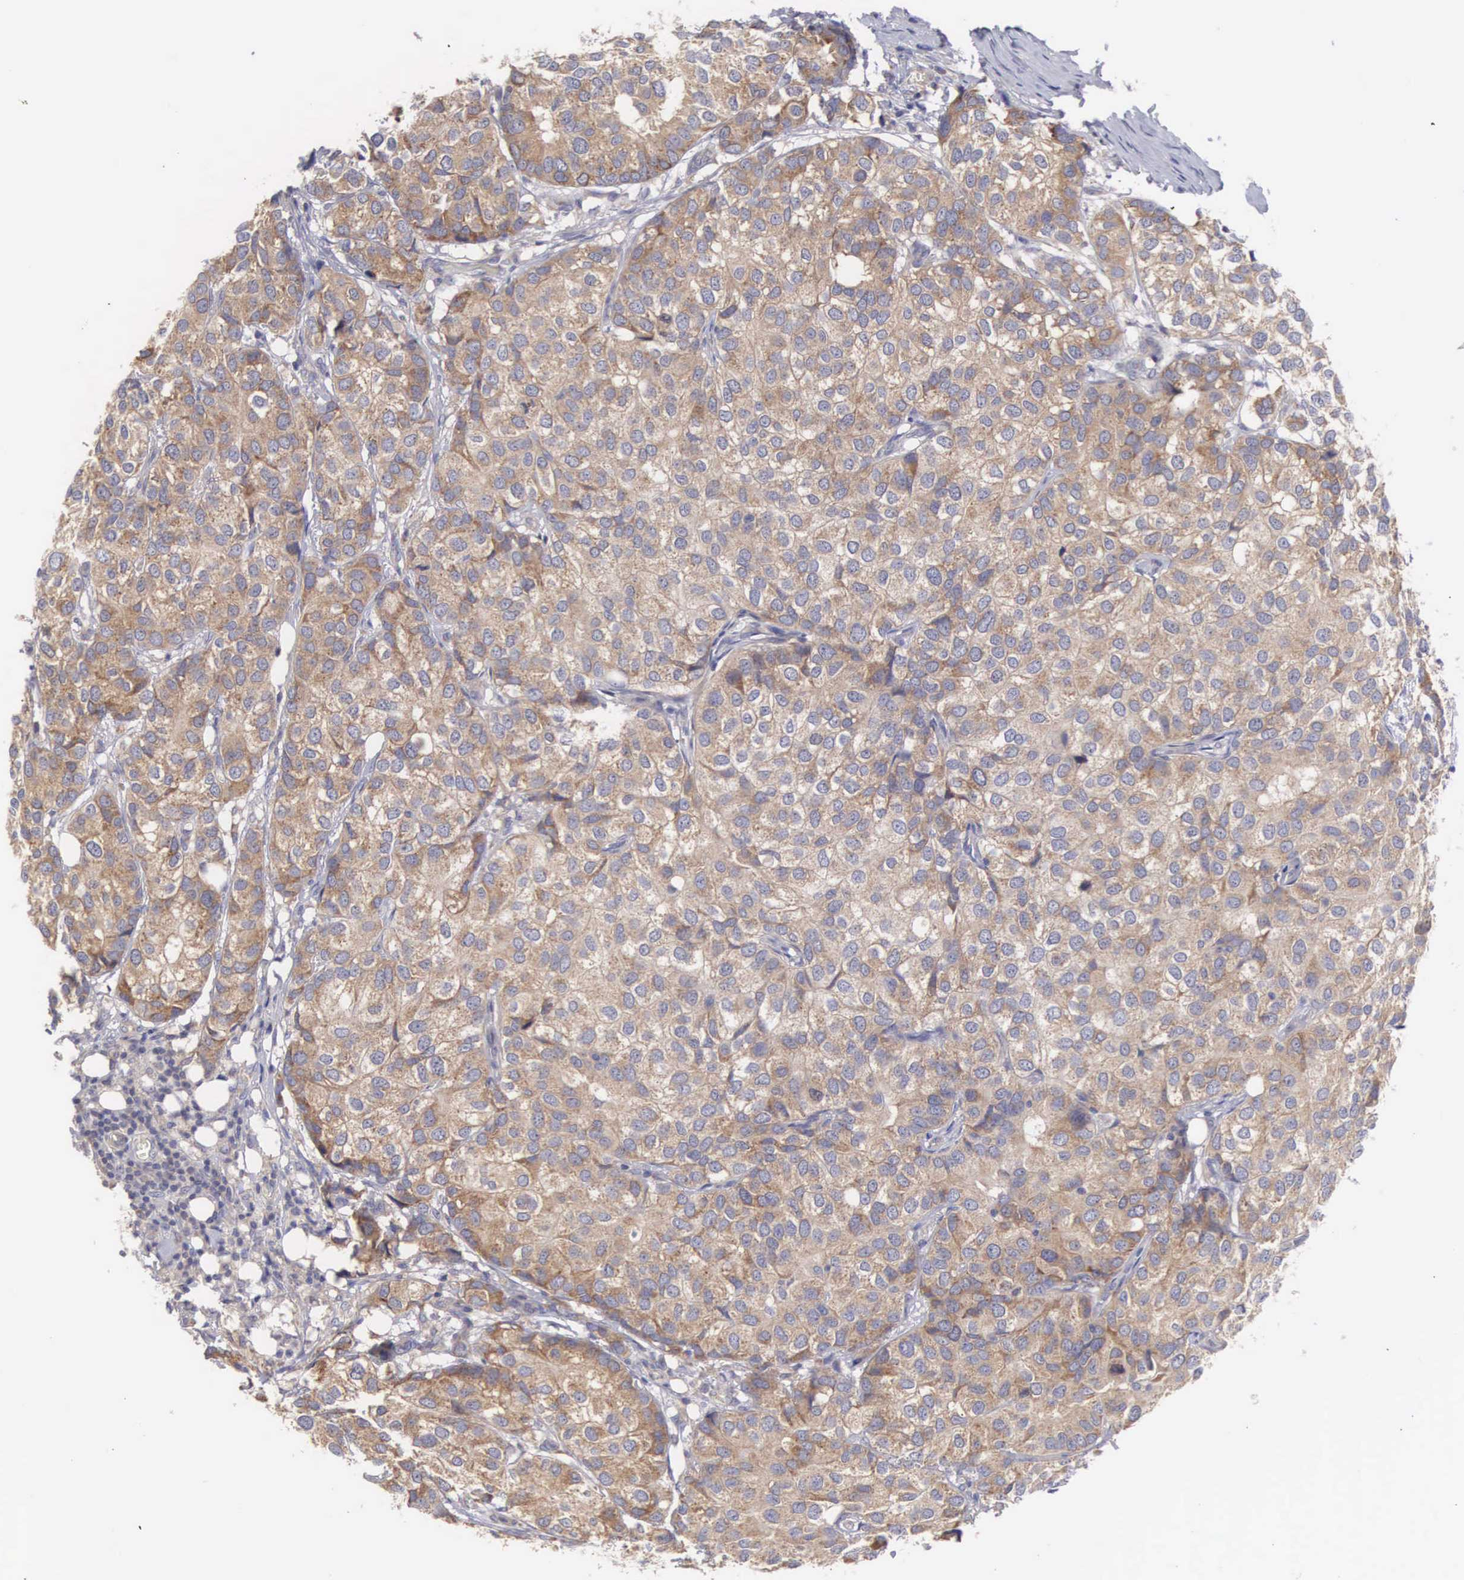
{"staining": {"intensity": "moderate", "quantity": ">75%", "location": "cytoplasmic/membranous"}, "tissue": "breast cancer", "cell_type": "Tumor cells", "image_type": "cancer", "snomed": [{"axis": "morphology", "description": "Duct carcinoma"}, {"axis": "topography", "description": "Breast"}], "caption": "Moderate cytoplasmic/membranous staining is identified in about >75% of tumor cells in breast infiltrating ductal carcinoma.", "gene": "TXLNG", "patient": {"sex": "female", "age": 68}}